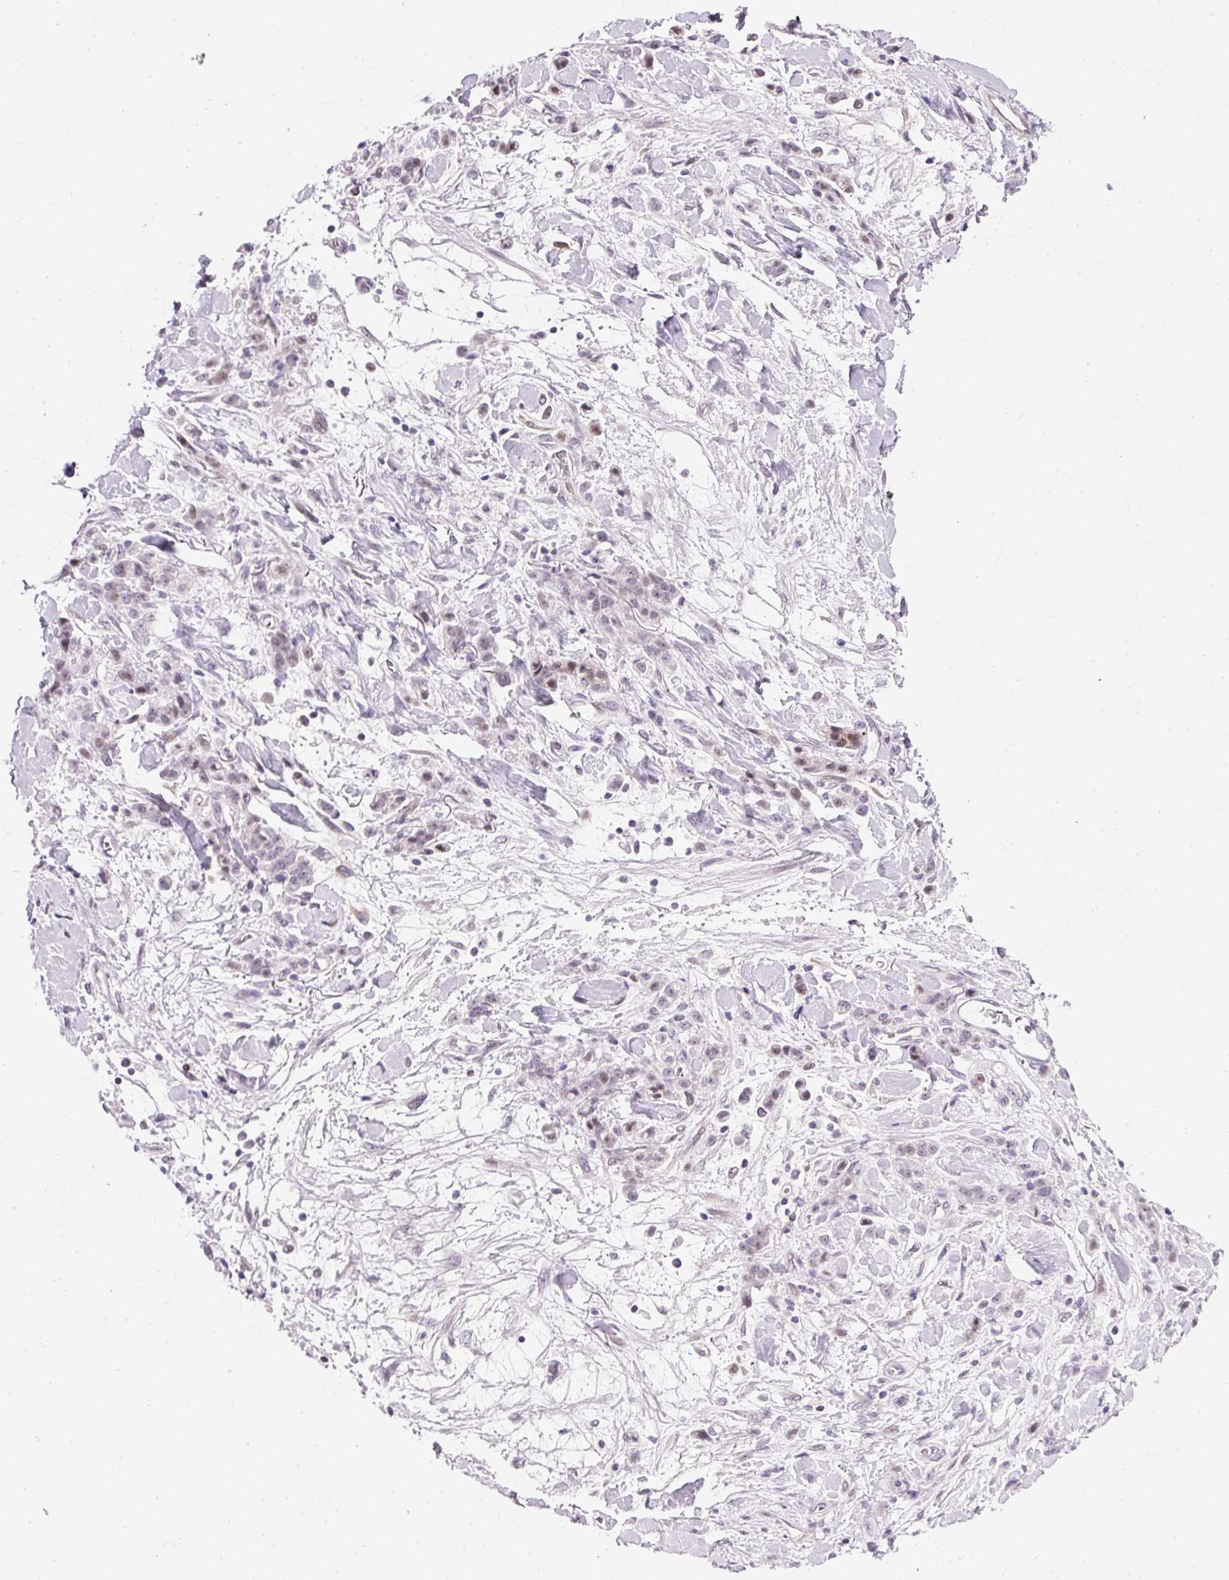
{"staining": {"intensity": "weak", "quantity": "25%-75%", "location": "nuclear"}, "tissue": "stomach cancer", "cell_type": "Tumor cells", "image_type": "cancer", "snomed": [{"axis": "morphology", "description": "Normal tissue, NOS"}, {"axis": "morphology", "description": "Adenocarcinoma, NOS"}, {"axis": "topography", "description": "Stomach"}], "caption": "Protein analysis of stomach adenocarcinoma tissue demonstrates weak nuclear staining in about 25%-75% of tumor cells.", "gene": "ARHGEF18", "patient": {"sex": "male", "age": 82}}